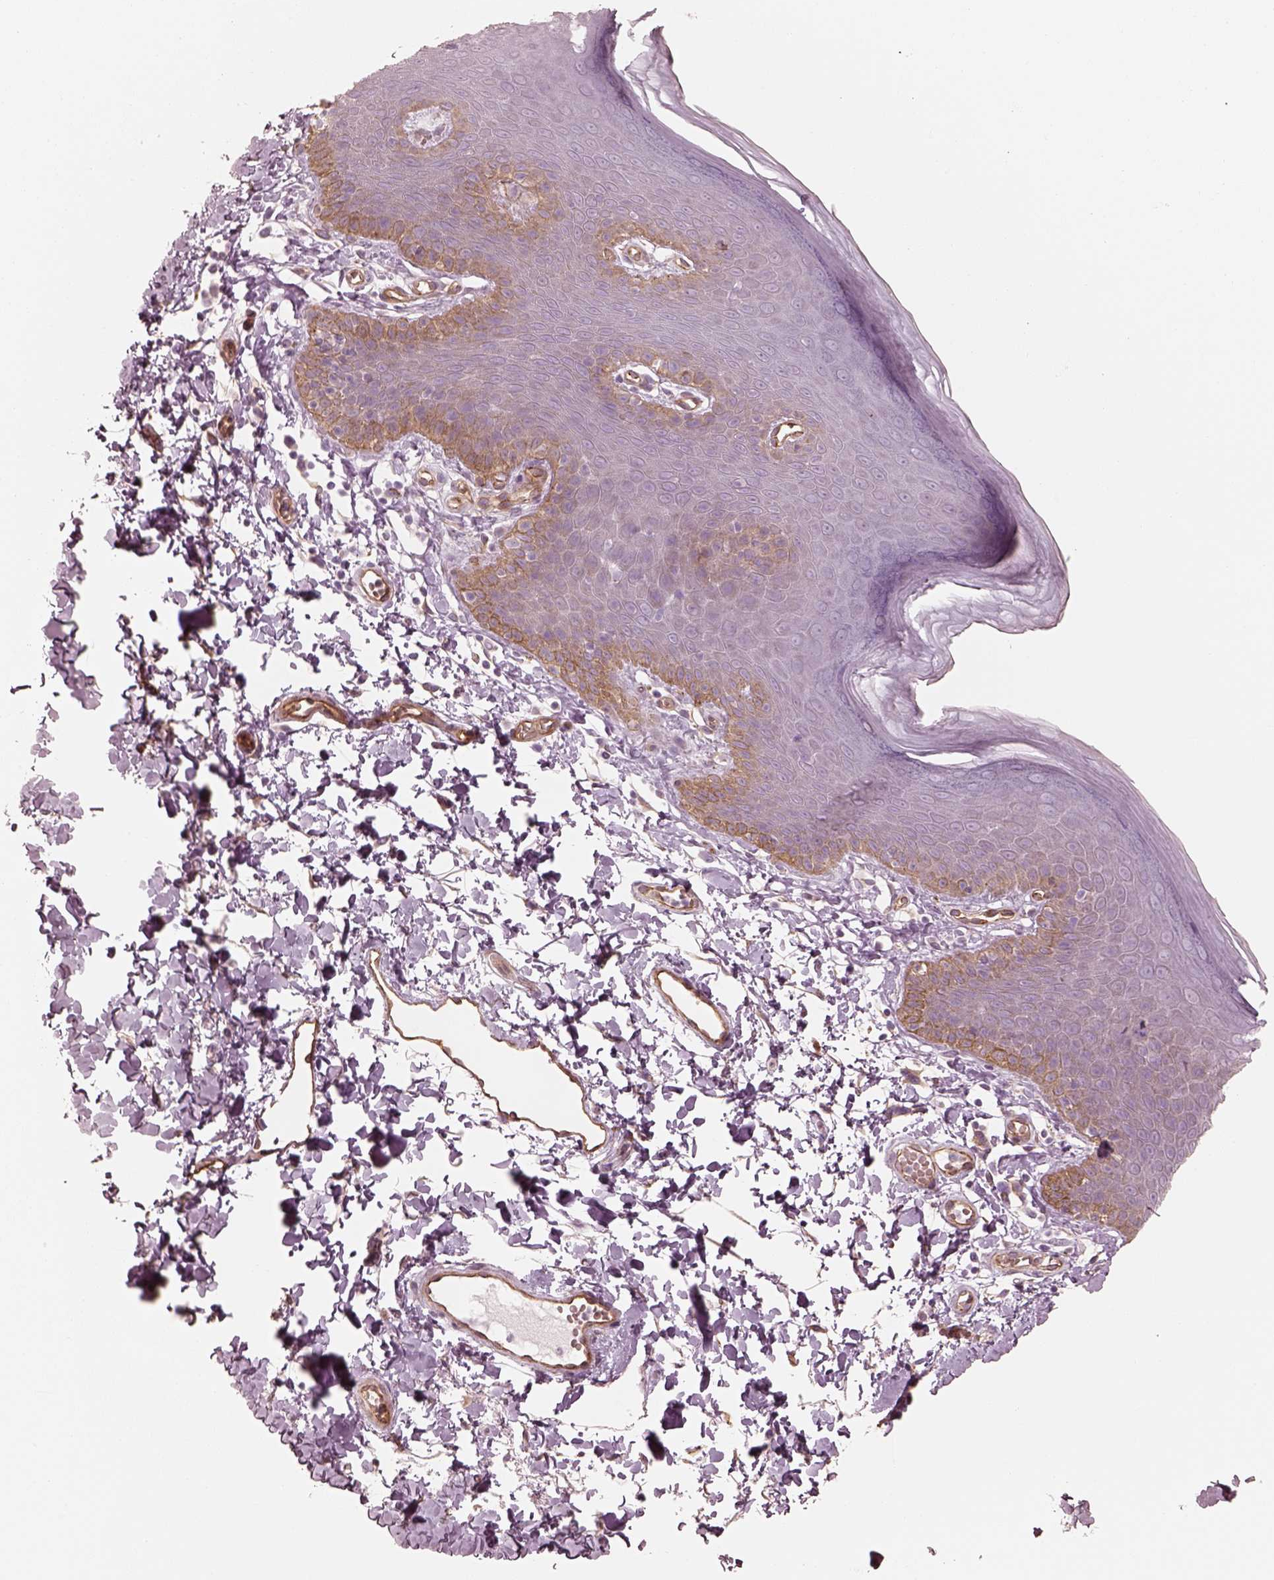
{"staining": {"intensity": "moderate", "quantity": "<25%", "location": "cytoplasmic/membranous"}, "tissue": "skin", "cell_type": "Epidermal cells", "image_type": "normal", "snomed": [{"axis": "morphology", "description": "Normal tissue, NOS"}, {"axis": "topography", "description": "Anal"}], "caption": "Unremarkable skin demonstrates moderate cytoplasmic/membranous staining in about <25% of epidermal cells, visualized by immunohistochemistry.", "gene": "CRYM", "patient": {"sex": "male", "age": 53}}